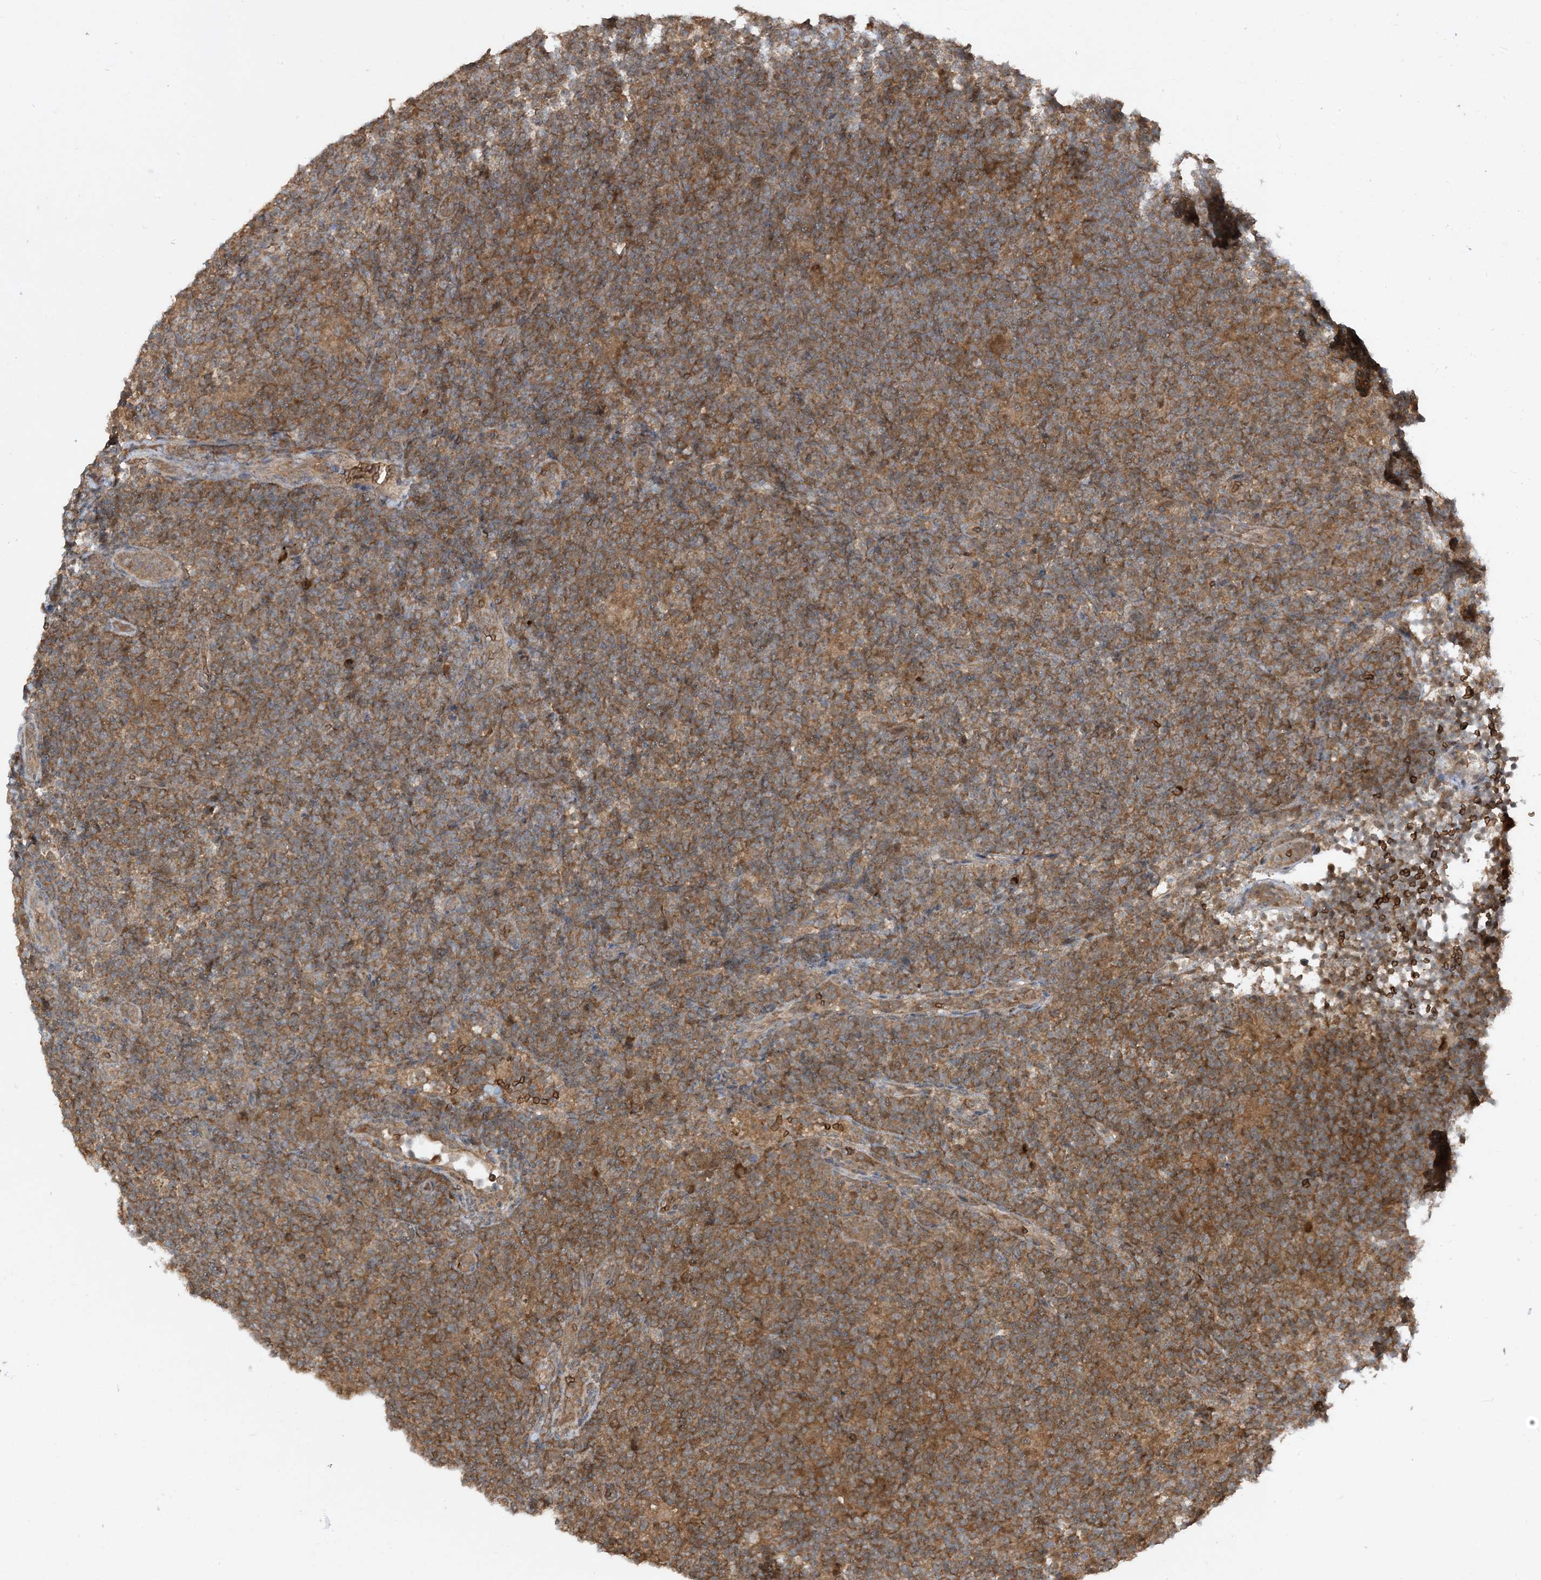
{"staining": {"intensity": "moderate", "quantity": ">75%", "location": "cytoplasmic/membranous"}, "tissue": "lymphoma", "cell_type": "Tumor cells", "image_type": "cancer", "snomed": [{"axis": "morphology", "description": "Hodgkin's disease, NOS"}, {"axis": "topography", "description": "Lymph node"}], "caption": "Immunohistochemistry (IHC) (DAB (3,3'-diaminobenzidine)) staining of Hodgkin's disease displays moderate cytoplasmic/membranous protein staining in approximately >75% of tumor cells.", "gene": "PUSL1", "patient": {"sex": "female", "age": 57}}